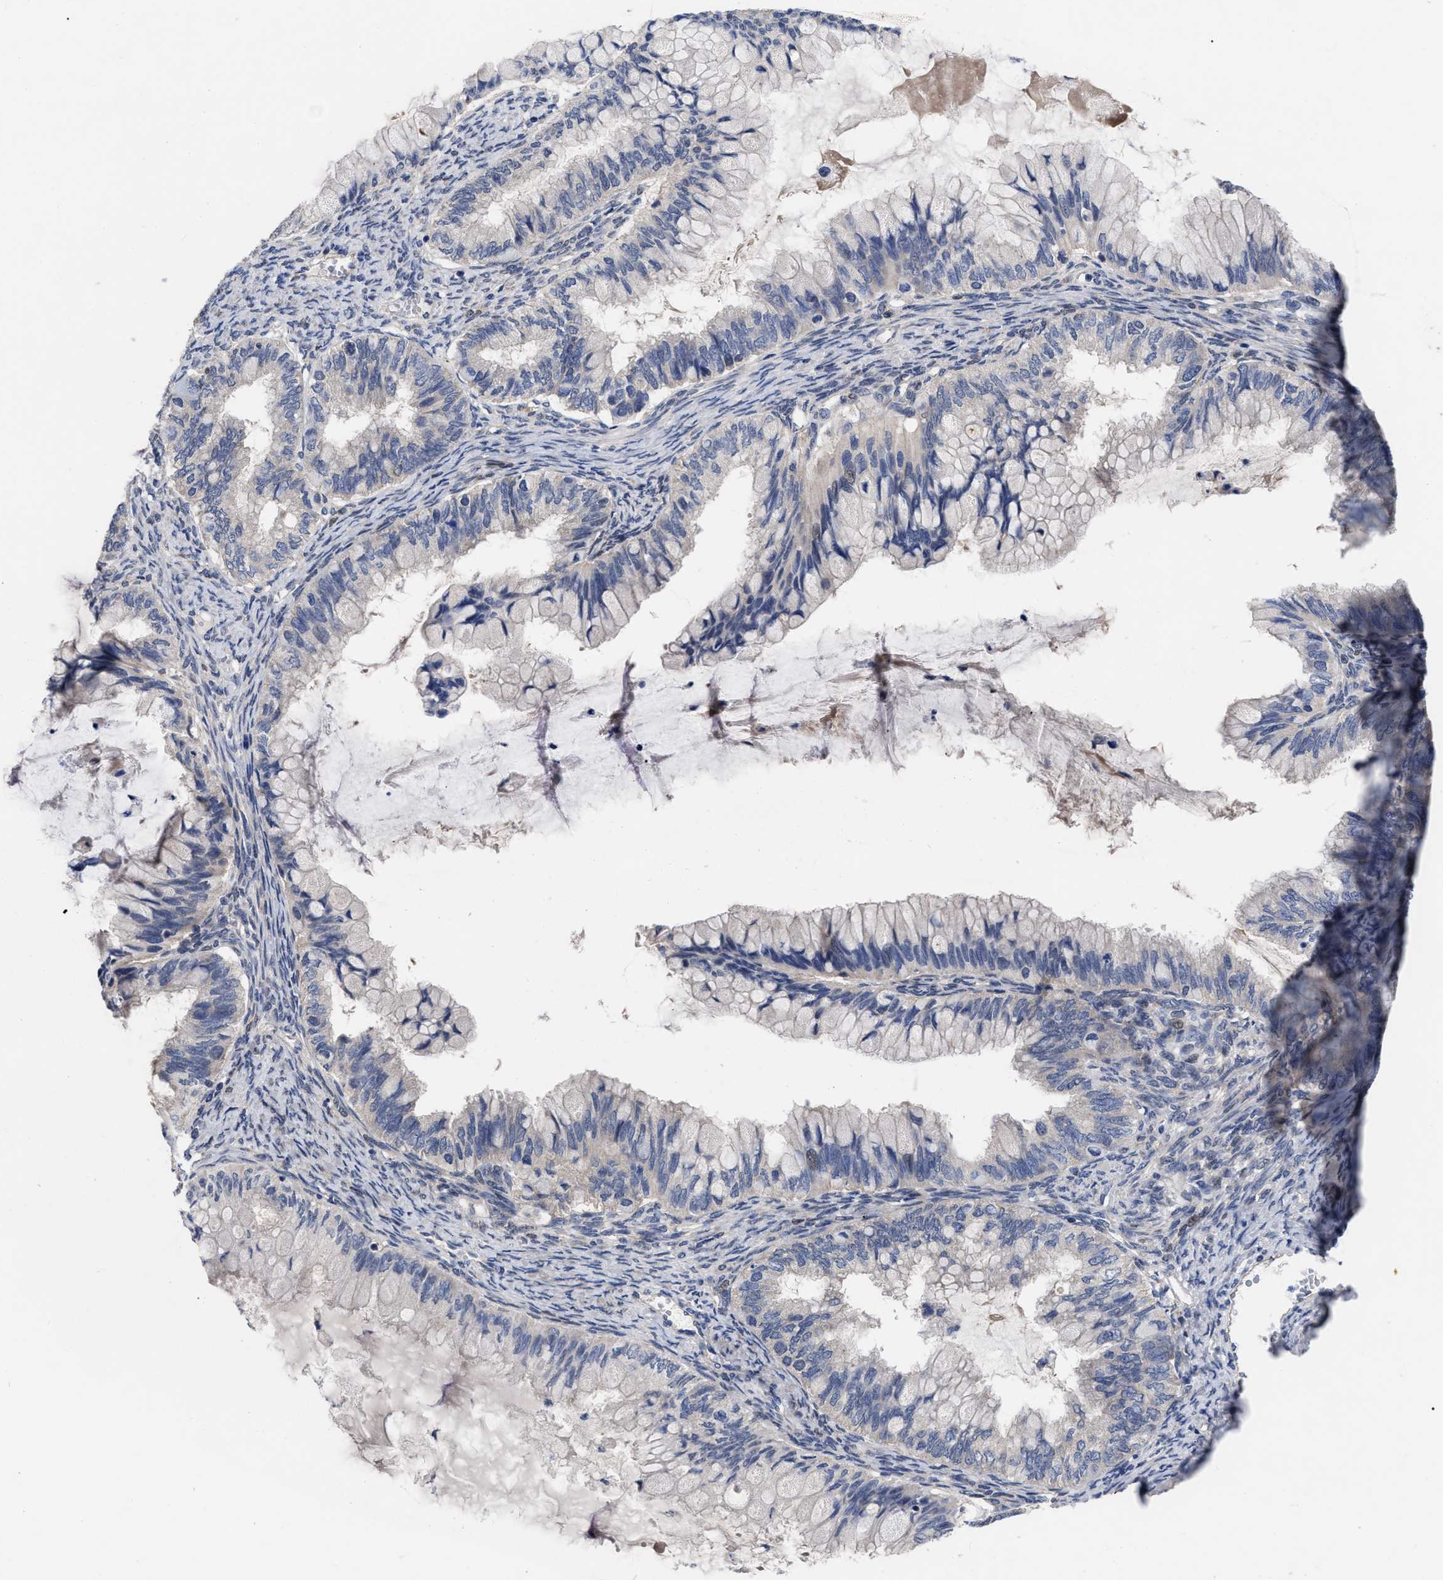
{"staining": {"intensity": "negative", "quantity": "none", "location": "none"}, "tissue": "ovarian cancer", "cell_type": "Tumor cells", "image_type": "cancer", "snomed": [{"axis": "morphology", "description": "Cystadenocarcinoma, mucinous, NOS"}, {"axis": "topography", "description": "Ovary"}], "caption": "The micrograph reveals no significant expression in tumor cells of ovarian cancer.", "gene": "CCN5", "patient": {"sex": "female", "age": 80}}